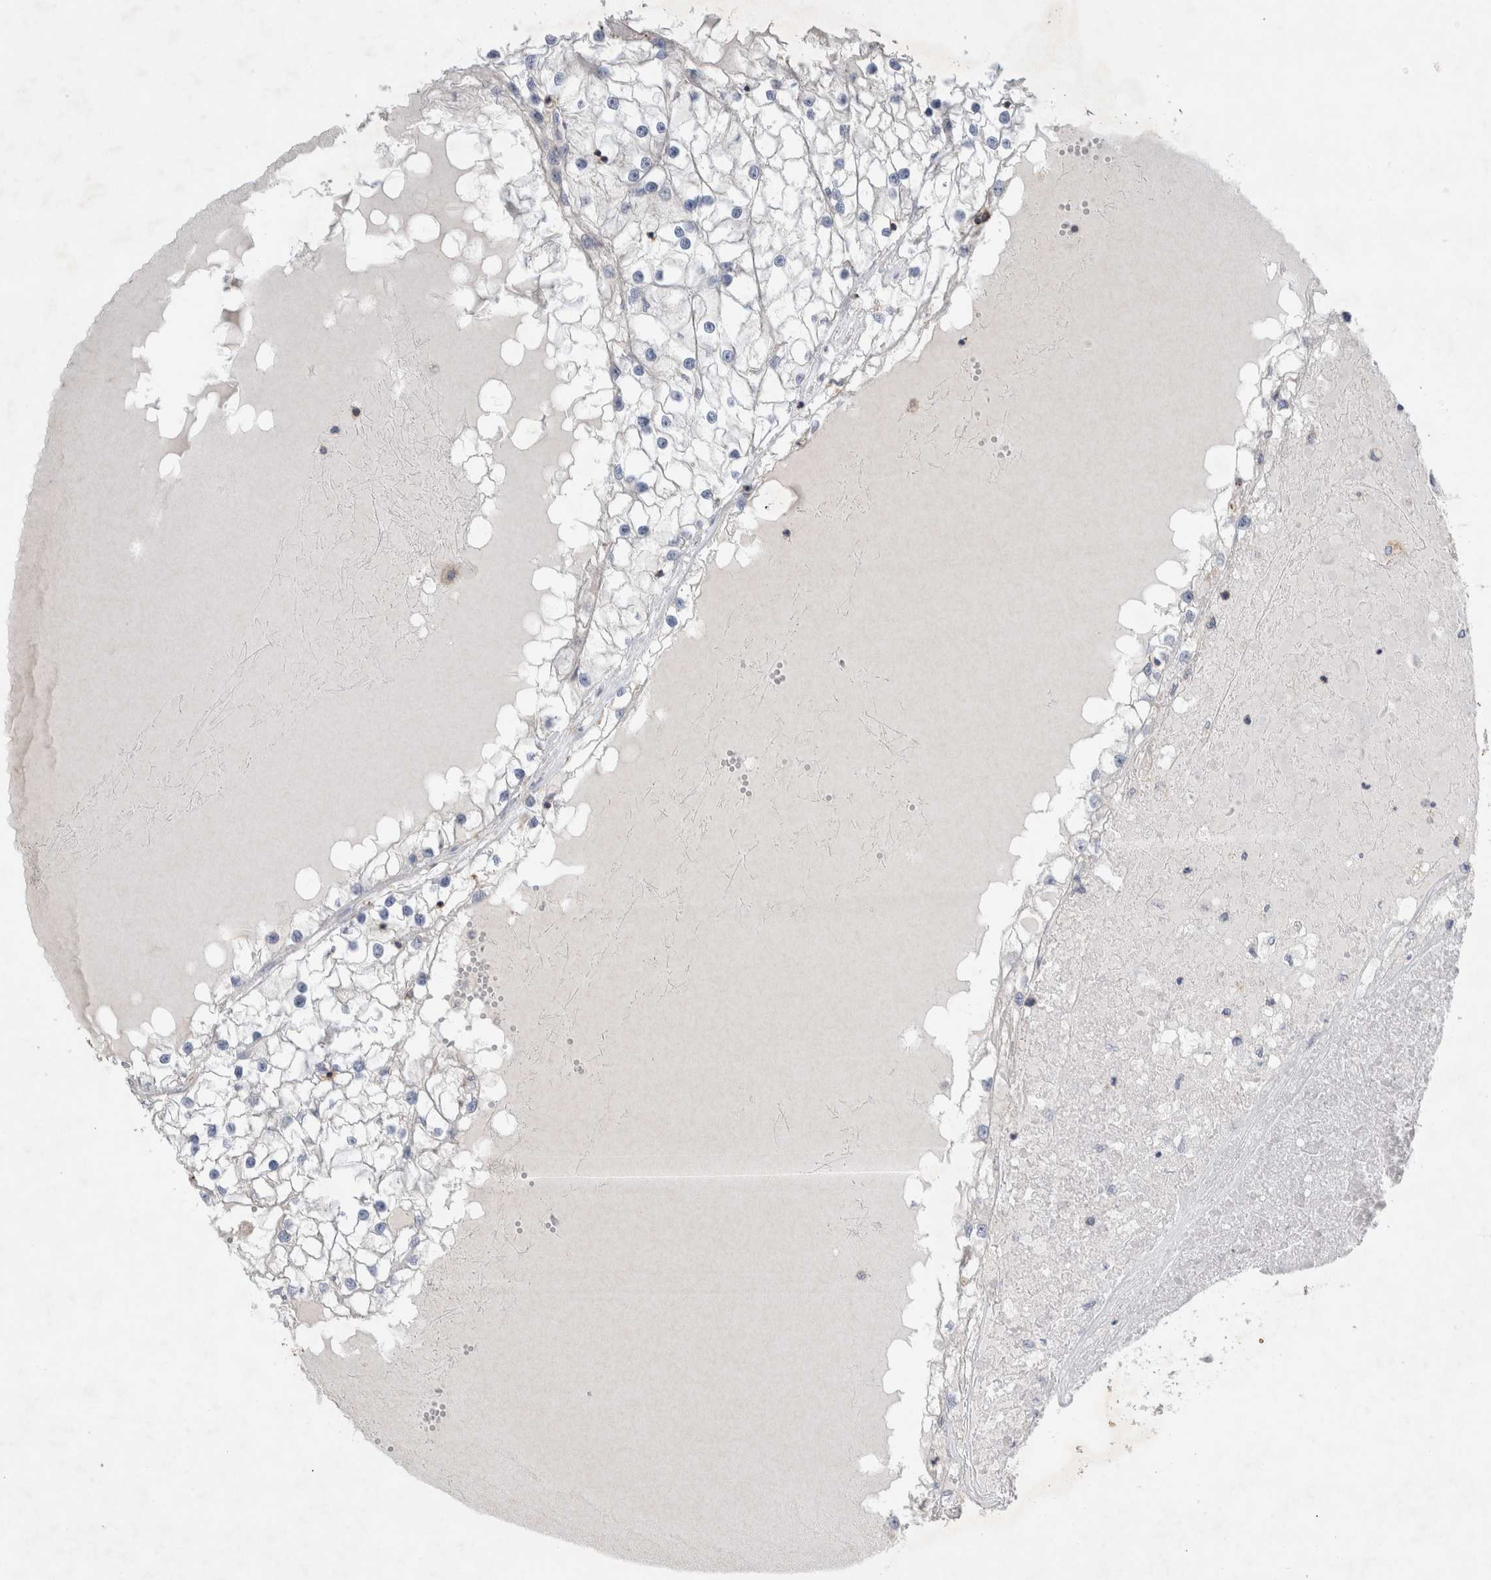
{"staining": {"intensity": "negative", "quantity": "none", "location": "none"}, "tissue": "renal cancer", "cell_type": "Tumor cells", "image_type": "cancer", "snomed": [{"axis": "morphology", "description": "Adenocarcinoma, NOS"}, {"axis": "topography", "description": "Kidney"}], "caption": "An image of human renal adenocarcinoma is negative for staining in tumor cells.", "gene": "ZNF23", "patient": {"sex": "male", "age": 68}}